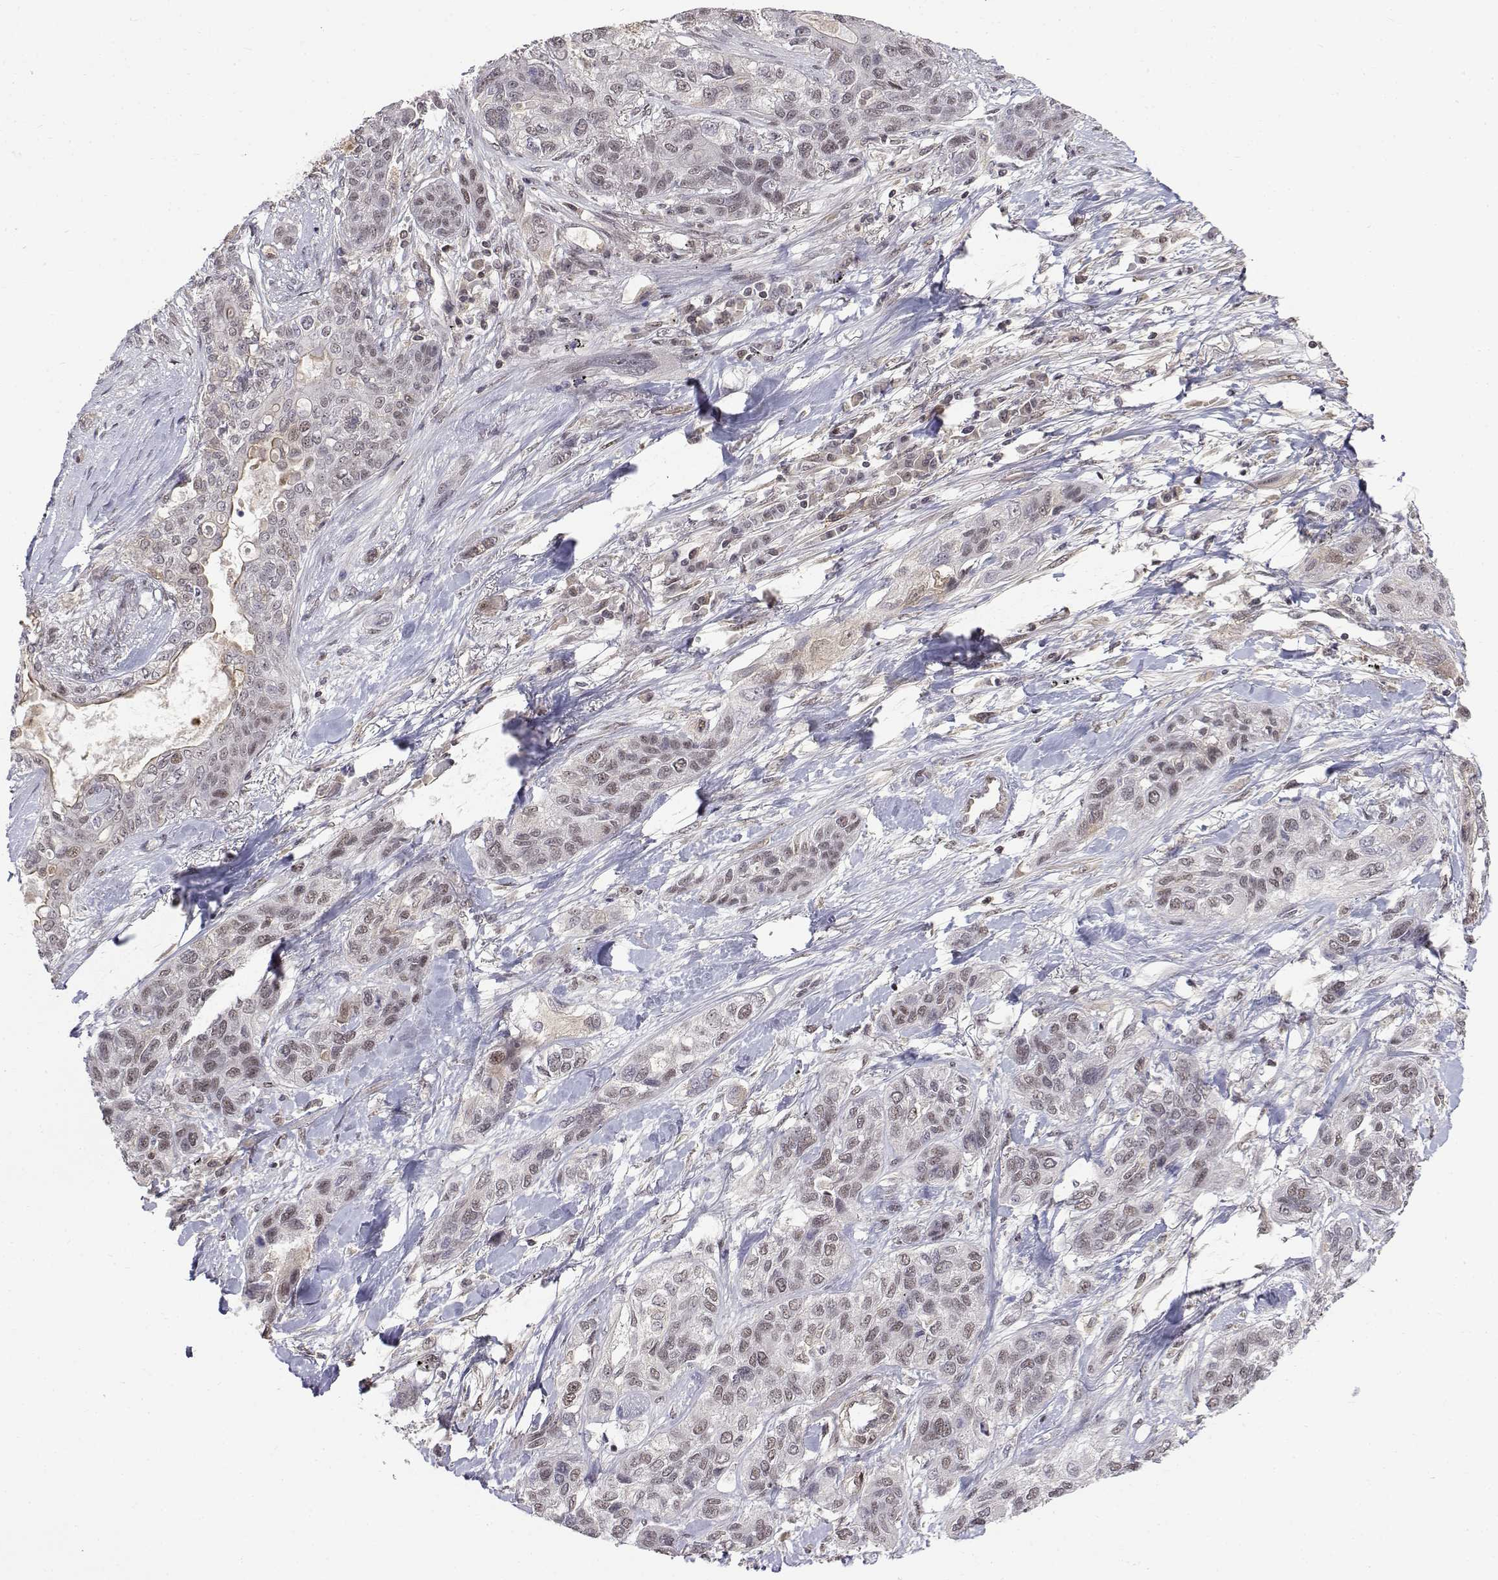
{"staining": {"intensity": "weak", "quantity": "25%-75%", "location": "nuclear"}, "tissue": "lung cancer", "cell_type": "Tumor cells", "image_type": "cancer", "snomed": [{"axis": "morphology", "description": "Squamous cell carcinoma, NOS"}, {"axis": "topography", "description": "Lung"}], "caption": "Immunohistochemical staining of lung cancer (squamous cell carcinoma) displays low levels of weak nuclear protein expression in approximately 25%-75% of tumor cells.", "gene": "ITGA7", "patient": {"sex": "female", "age": 70}}